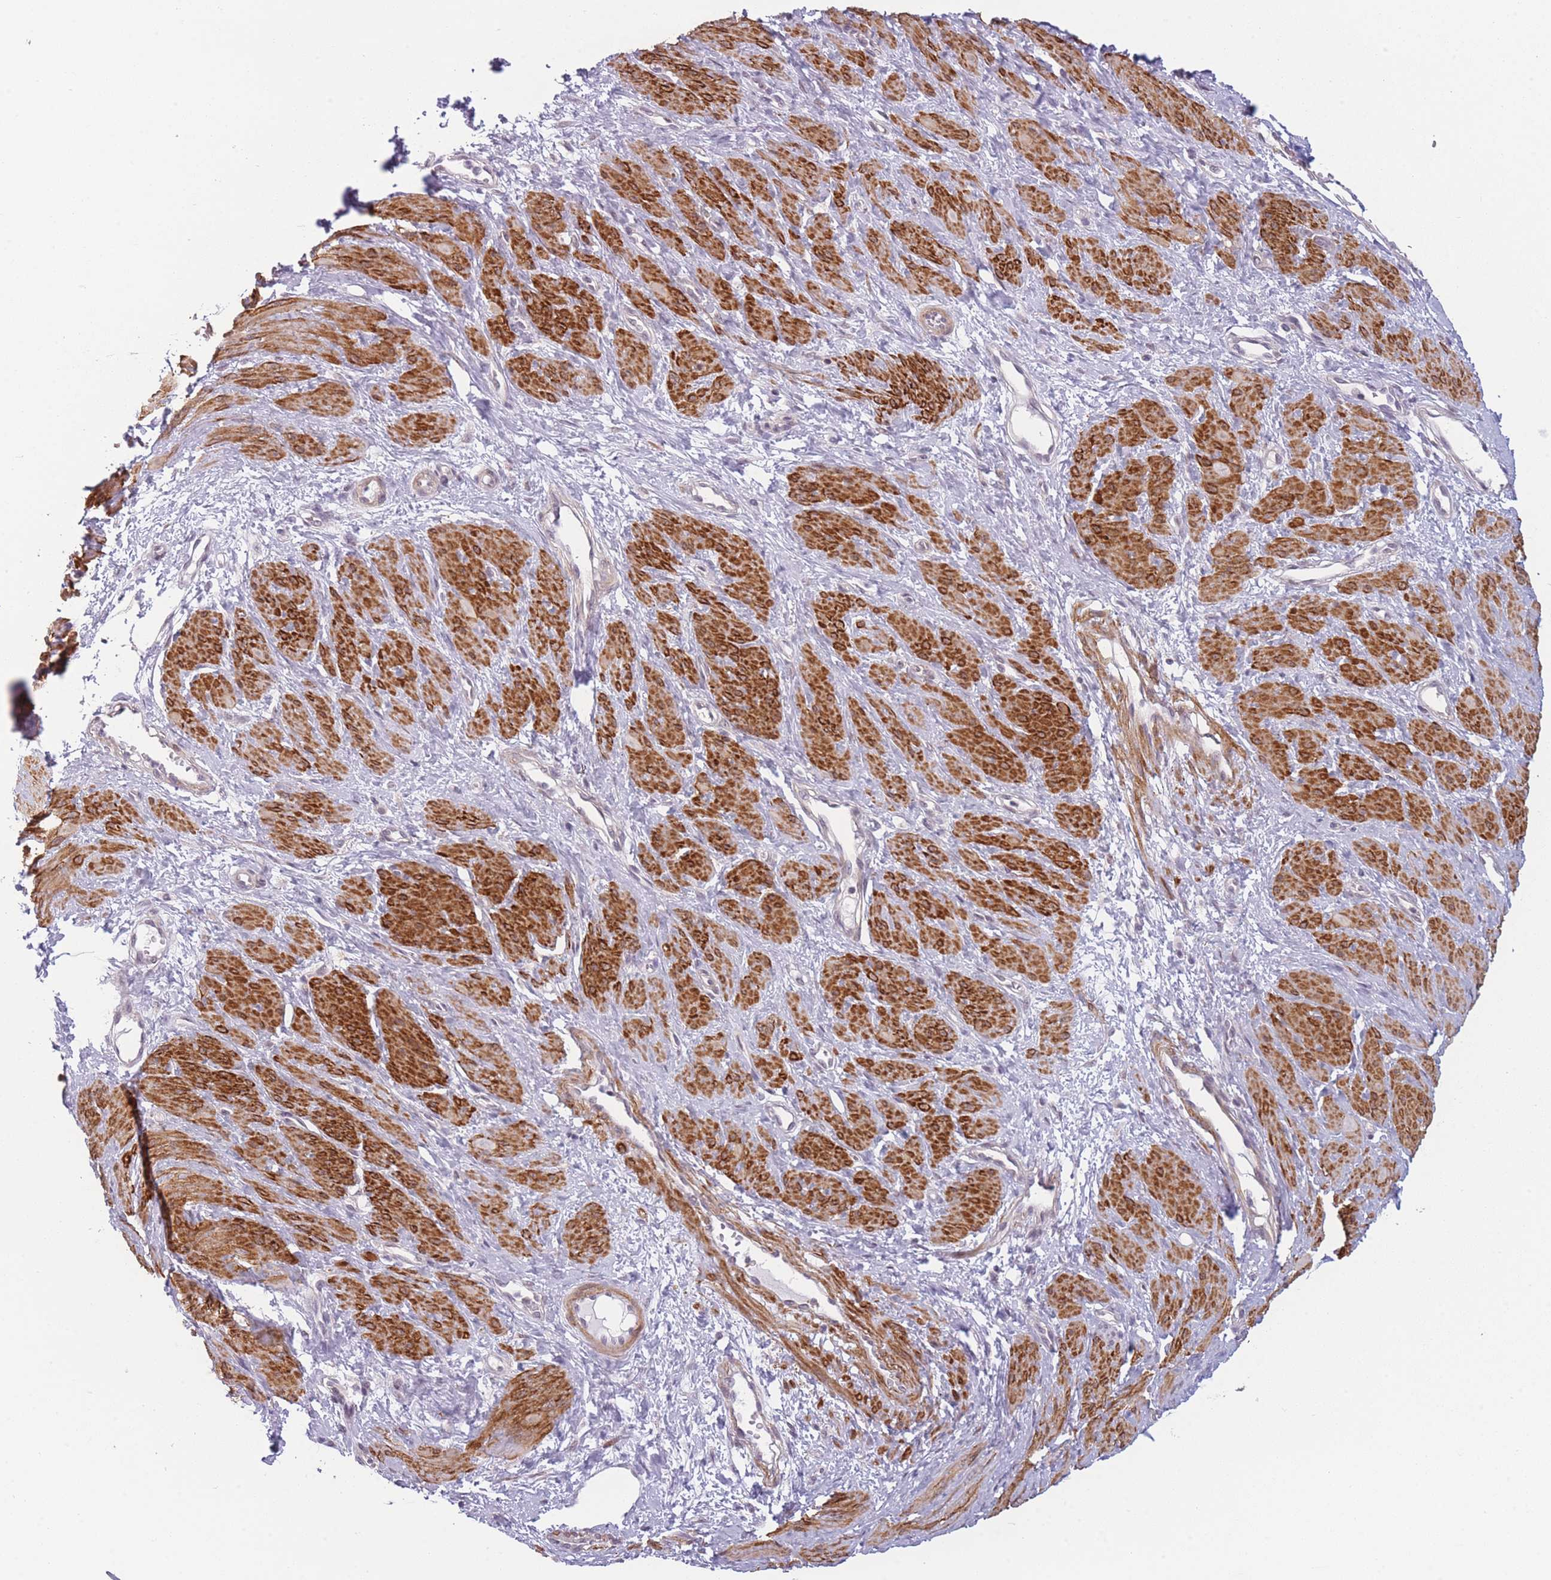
{"staining": {"intensity": "strong", "quantity": "25%-75%", "location": "cytoplasmic/membranous"}, "tissue": "smooth muscle", "cell_type": "Smooth muscle cells", "image_type": "normal", "snomed": [{"axis": "morphology", "description": "Normal tissue, NOS"}, {"axis": "topography", "description": "Smooth muscle"}, {"axis": "topography", "description": "Uterus"}], "caption": "About 25%-75% of smooth muscle cells in unremarkable human smooth muscle demonstrate strong cytoplasmic/membranous protein expression as visualized by brown immunohistochemical staining.", "gene": "SIN3B", "patient": {"sex": "female", "age": 39}}